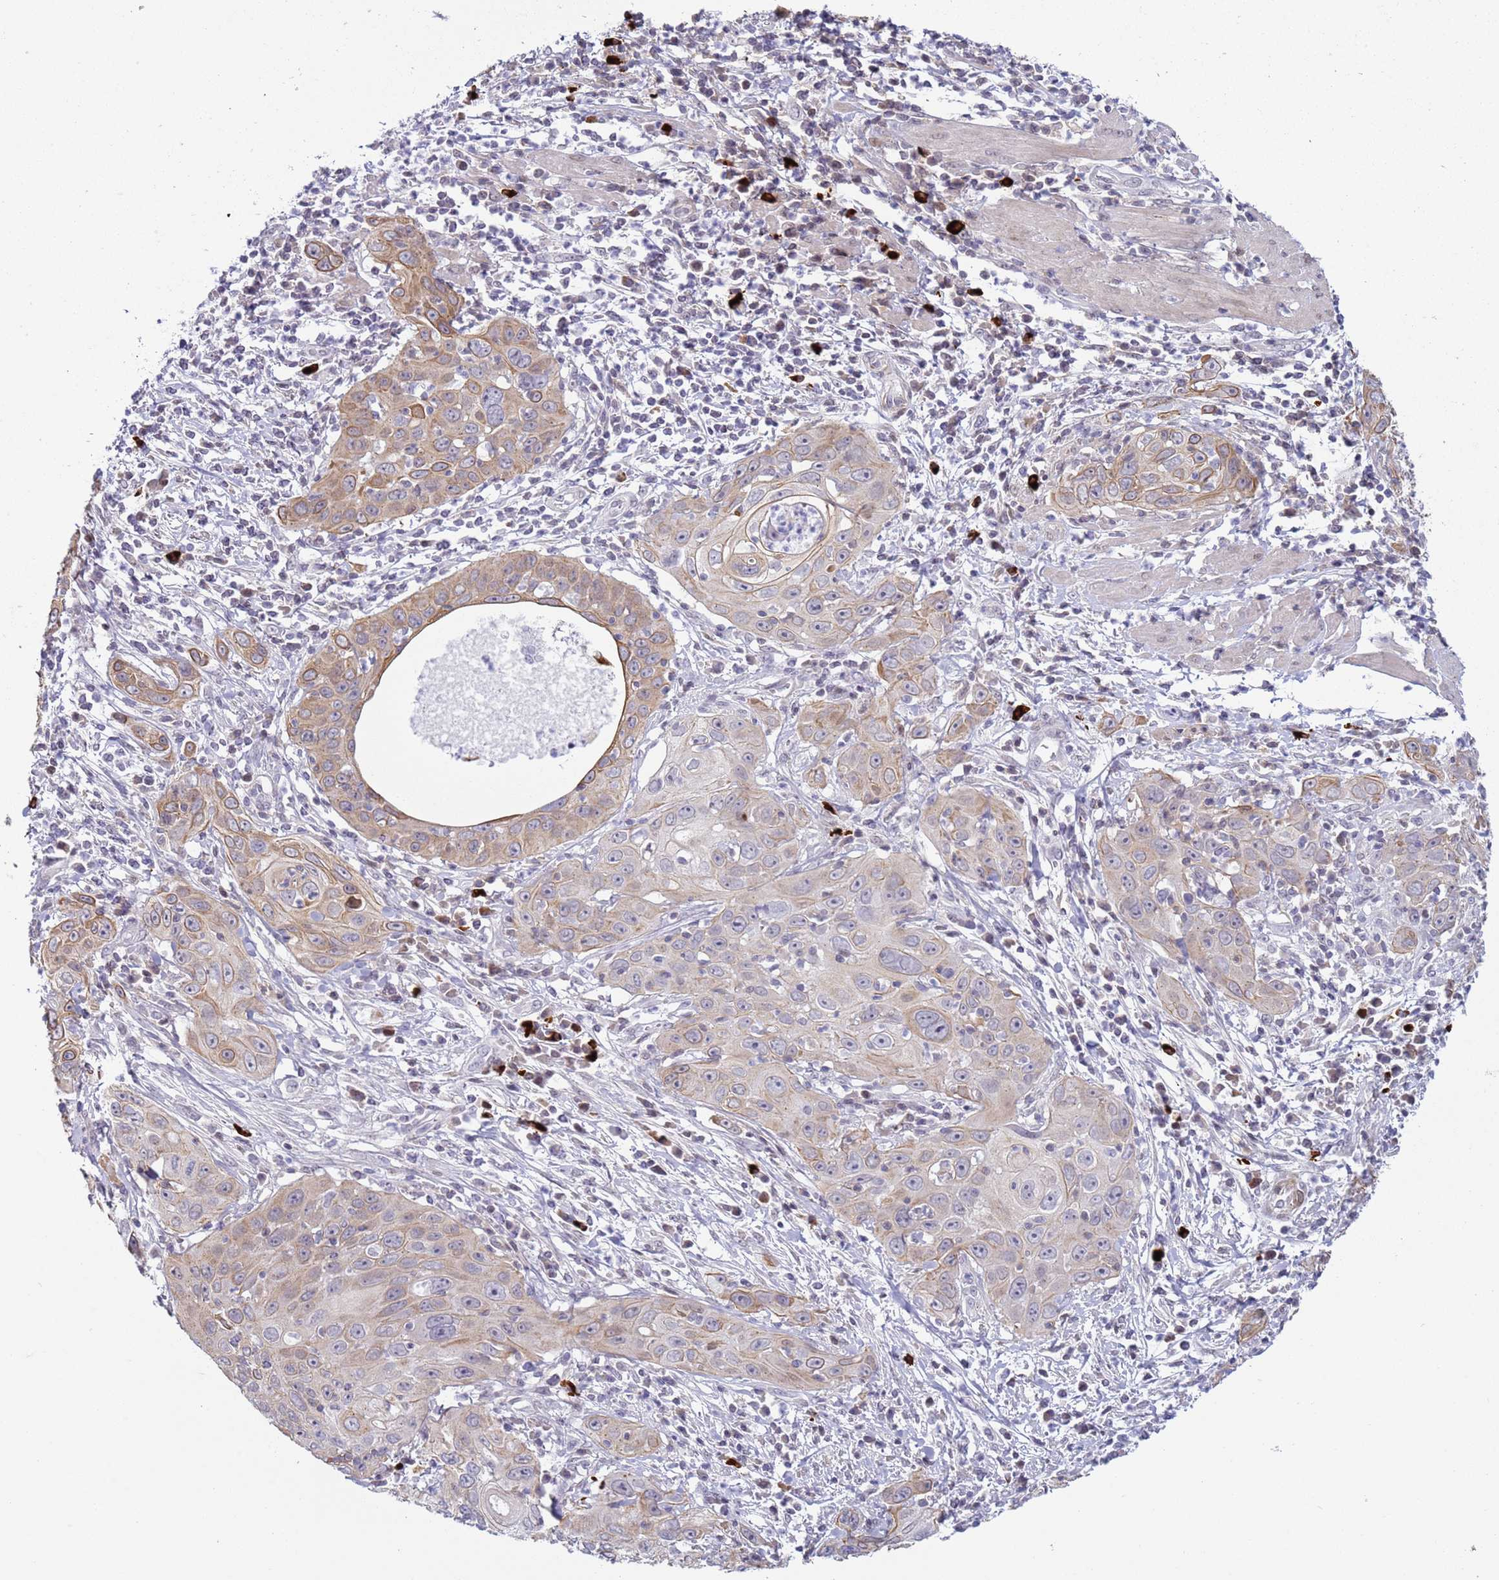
{"staining": {"intensity": "weak", "quantity": "25%-75%", "location": "cytoplasmic/membranous"}, "tissue": "cervical cancer", "cell_type": "Tumor cells", "image_type": "cancer", "snomed": [{"axis": "morphology", "description": "Squamous cell carcinoma, NOS"}, {"axis": "topography", "description": "Cervix"}], "caption": "Approximately 25%-75% of tumor cells in cervical cancer display weak cytoplasmic/membranous protein expression as visualized by brown immunohistochemical staining.", "gene": "NPAP1", "patient": {"sex": "female", "age": 36}}